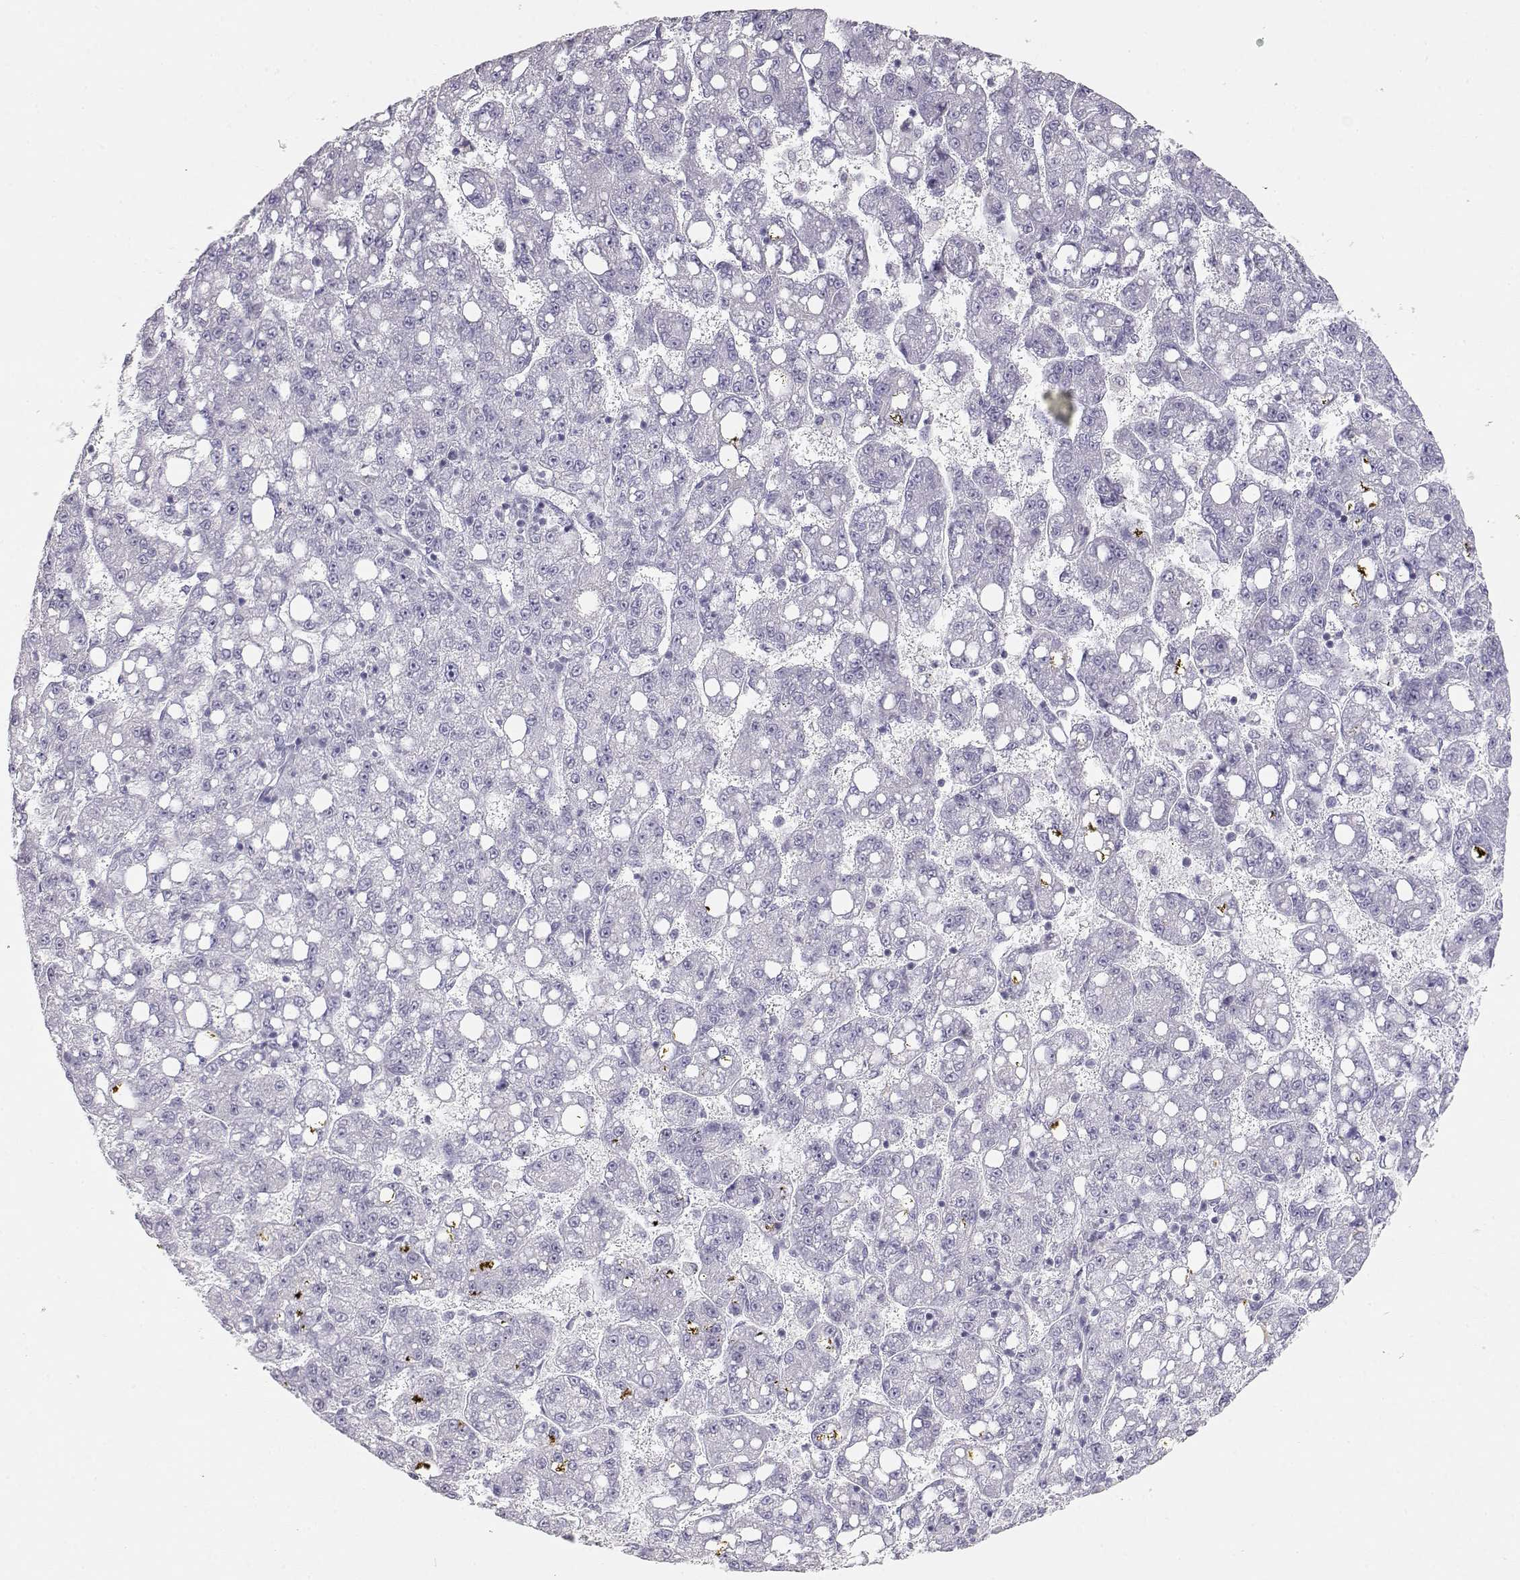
{"staining": {"intensity": "negative", "quantity": "none", "location": "none"}, "tissue": "liver cancer", "cell_type": "Tumor cells", "image_type": "cancer", "snomed": [{"axis": "morphology", "description": "Carcinoma, Hepatocellular, NOS"}, {"axis": "topography", "description": "Liver"}], "caption": "Human liver cancer stained for a protein using immunohistochemistry (IHC) shows no expression in tumor cells.", "gene": "TKTL1", "patient": {"sex": "female", "age": 65}}